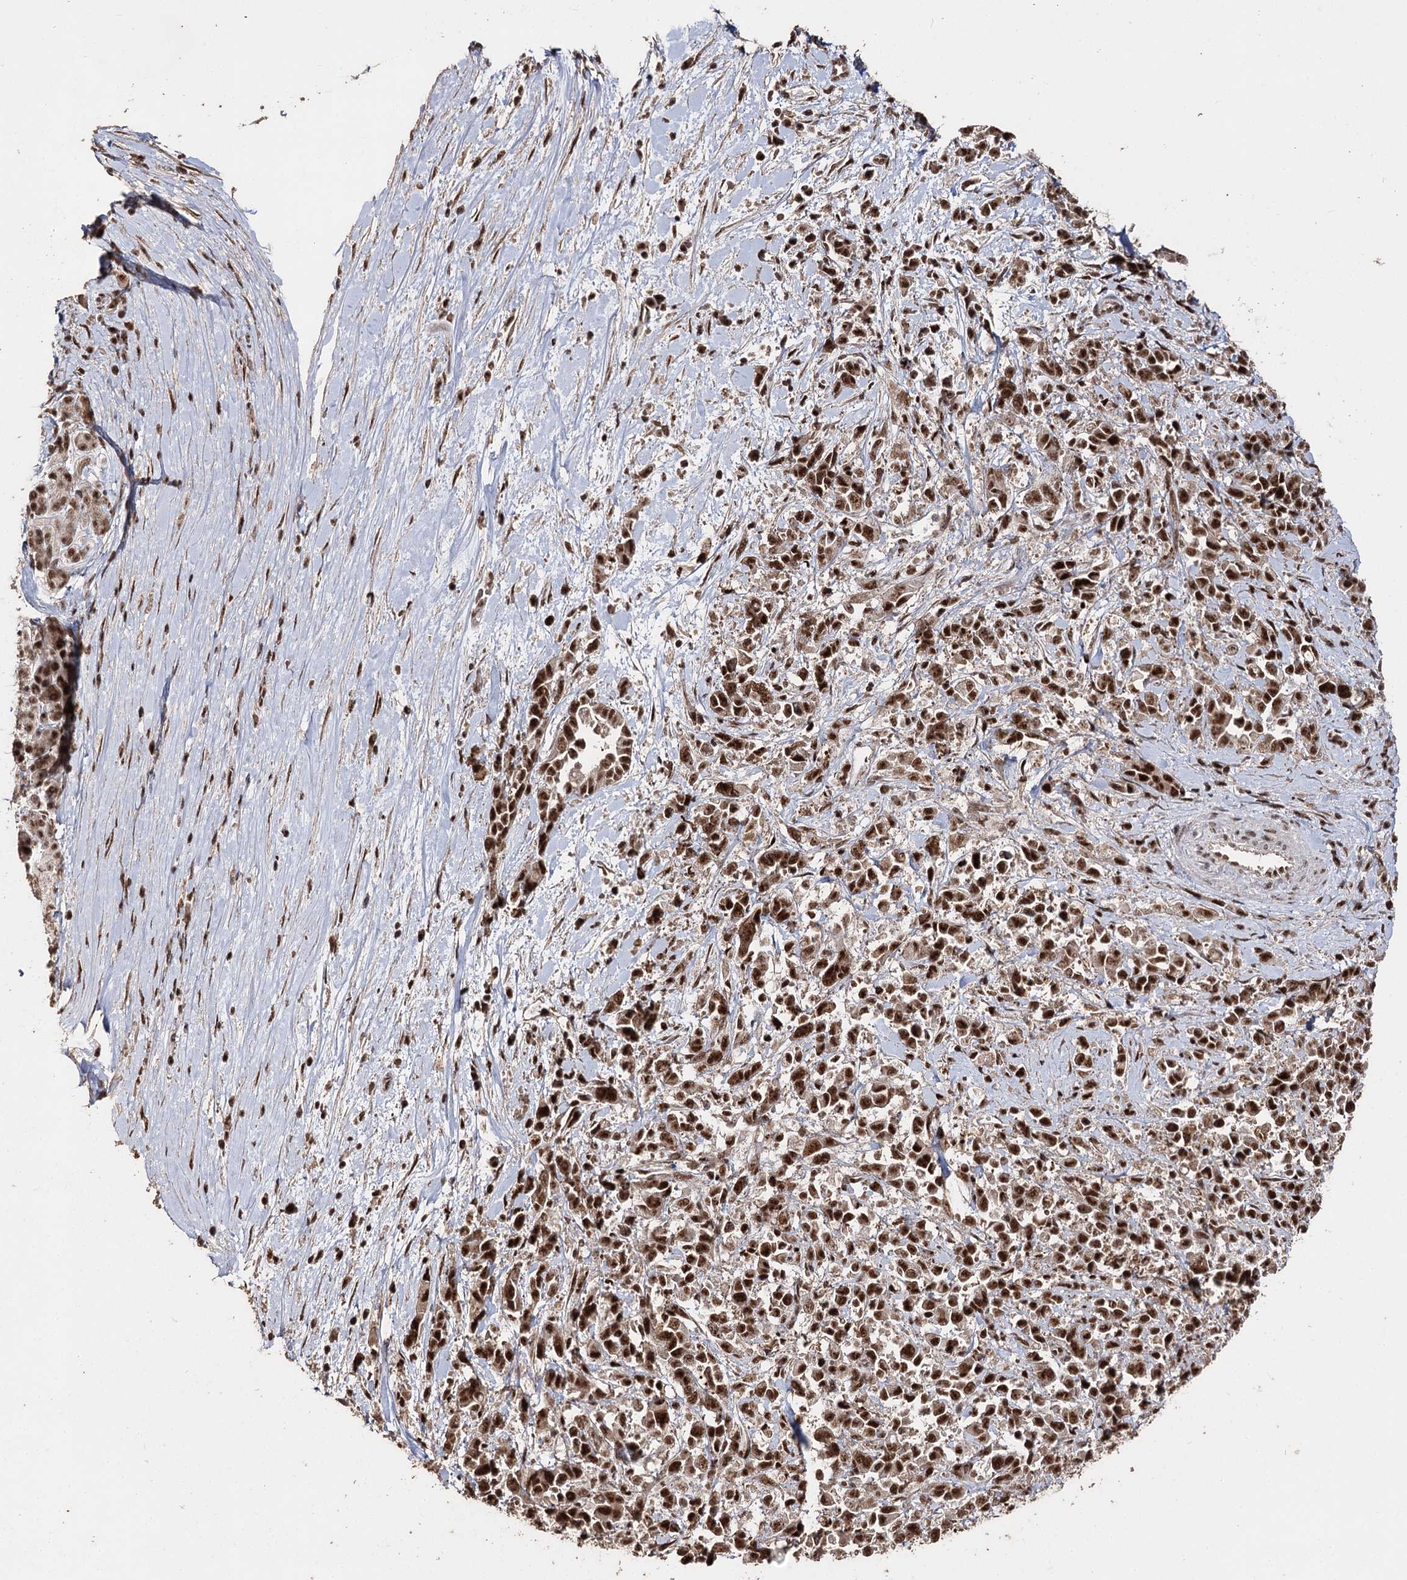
{"staining": {"intensity": "strong", "quantity": ">75%", "location": "nuclear"}, "tissue": "pancreatic cancer", "cell_type": "Tumor cells", "image_type": "cancer", "snomed": [{"axis": "morphology", "description": "Normal tissue, NOS"}, {"axis": "morphology", "description": "Adenocarcinoma, NOS"}, {"axis": "topography", "description": "Pancreas"}], "caption": "Immunohistochemical staining of pancreatic cancer (adenocarcinoma) displays high levels of strong nuclear staining in about >75% of tumor cells. (DAB = brown stain, brightfield microscopy at high magnification).", "gene": "U2SURP", "patient": {"sex": "female", "age": 64}}